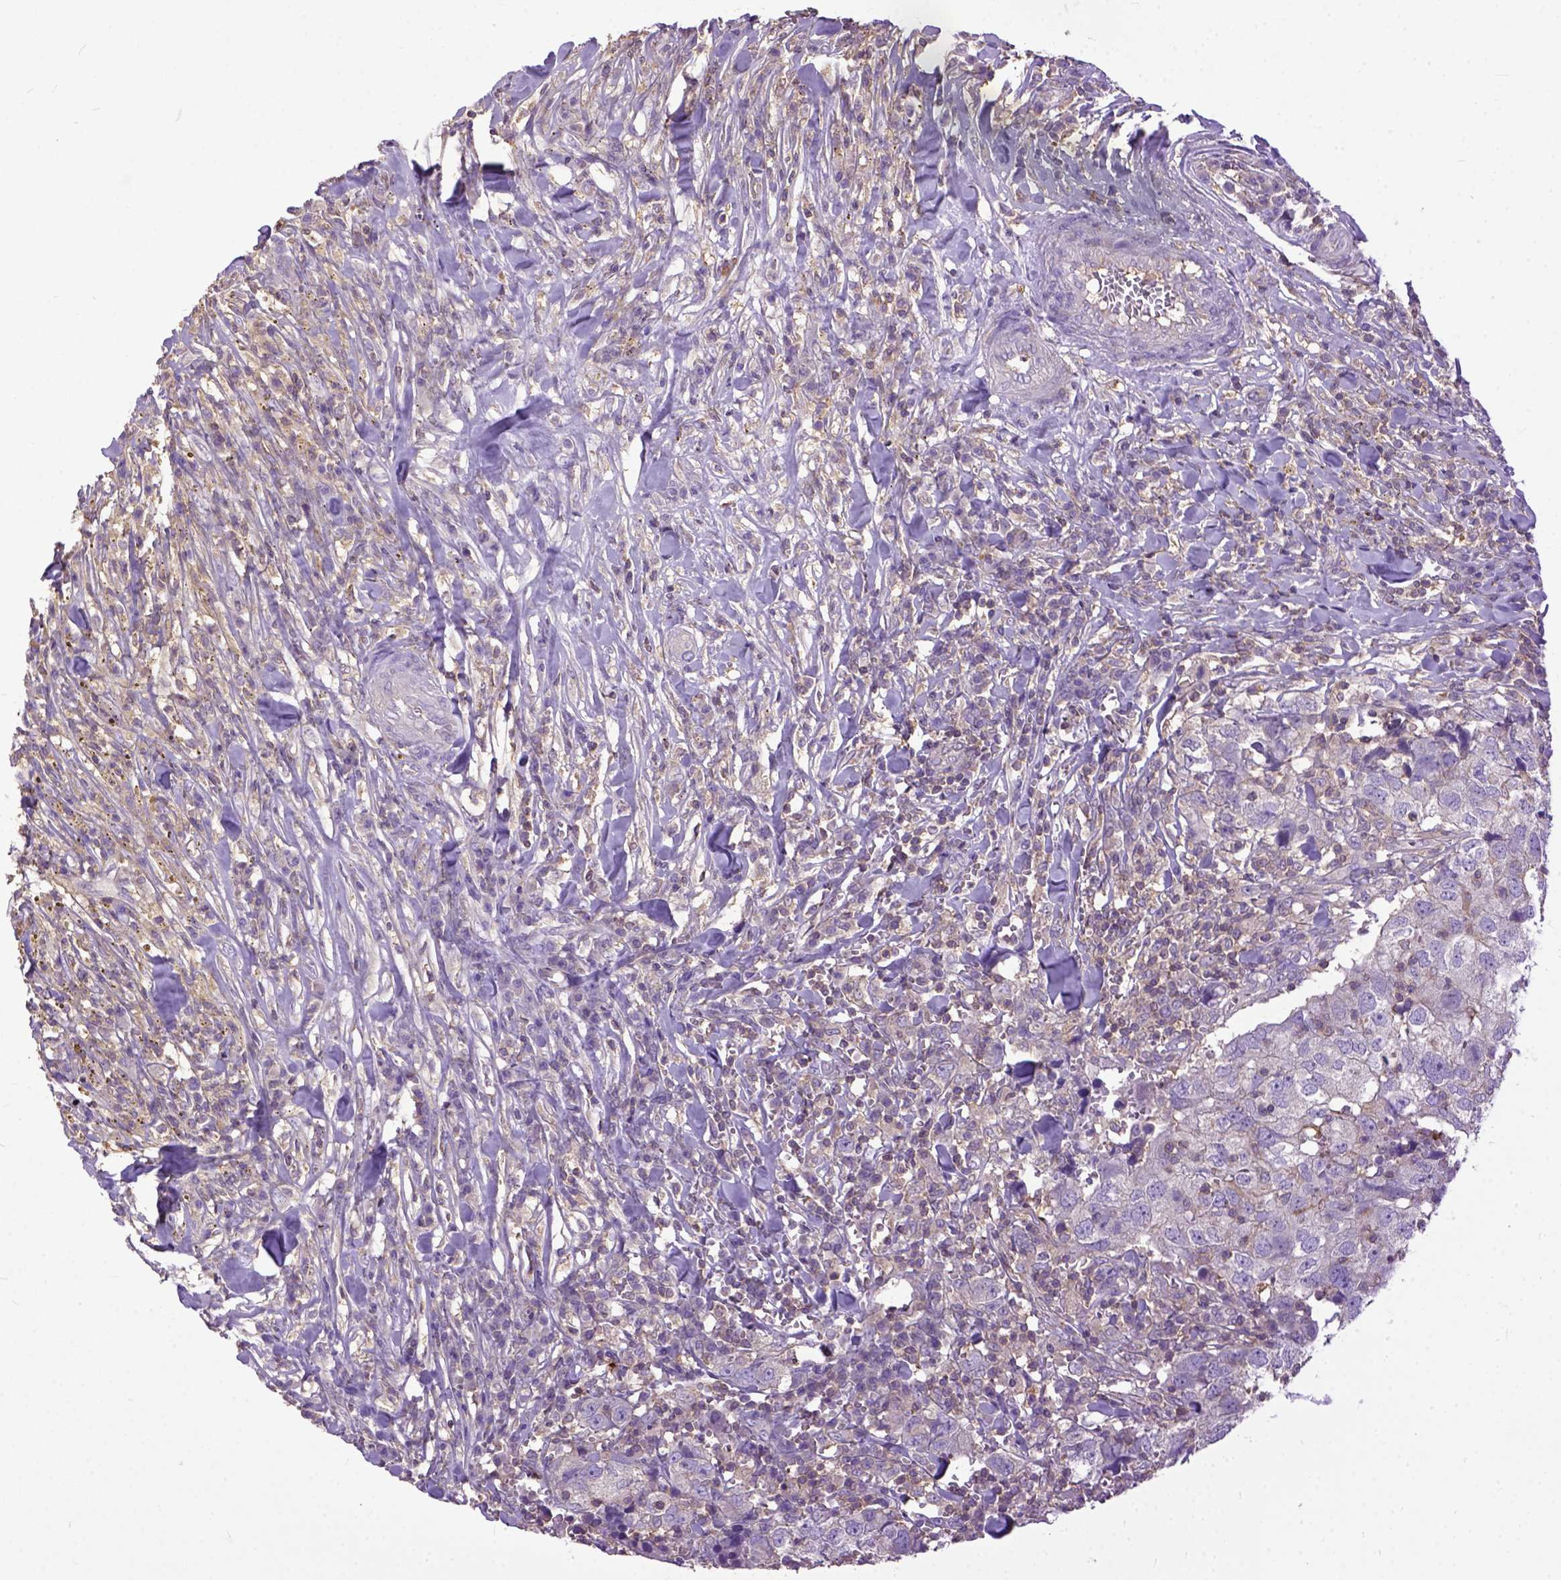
{"staining": {"intensity": "weak", "quantity": "<25%", "location": "cytoplasmic/membranous"}, "tissue": "breast cancer", "cell_type": "Tumor cells", "image_type": "cancer", "snomed": [{"axis": "morphology", "description": "Duct carcinoma"}, {"axis": "topography", "description": "Breast"}], "caption": "Image shows no significant protein expression in tumor cells of breast cancer (infiltrating ductal carcinoma).", "gene": "NAMPT", "patient": {"sex": "female", "age": 30}}